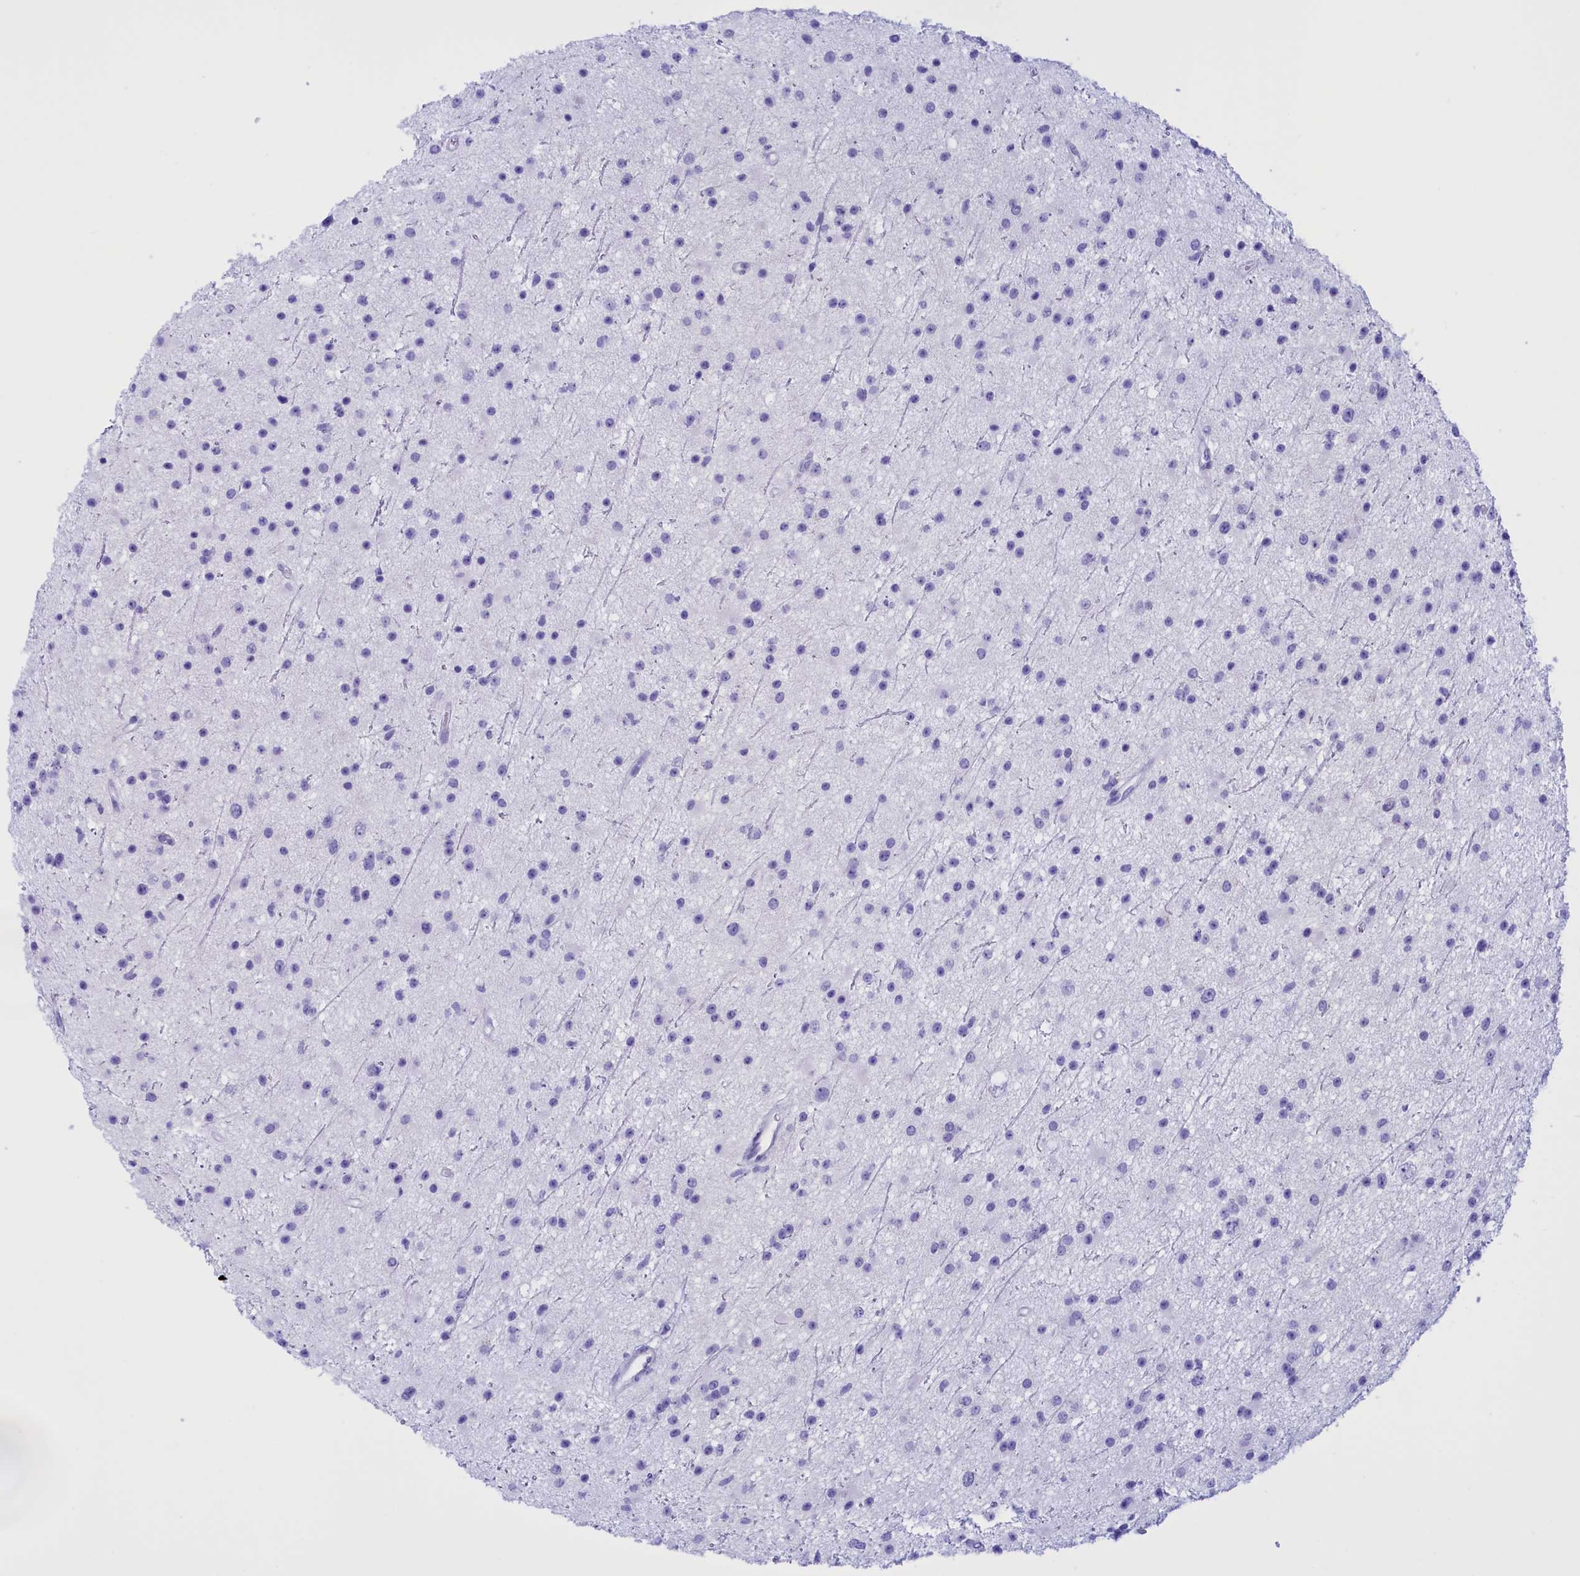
{"staining": {"intensity": "negative", "quantity": "none", "location": "none"}, "tissue": "glioma", "cell_type": "Tumor cells", "image_type": "cancer", "snomed": [{"axis": "morphology", "description": "Glioma, malignant, Low grade"}, {"axis": "topography", "description": "Cerebral cortex"}], "caption": "Malignant glioma (low-grade) was stained to show a protein in brown. There is no significant expression in tumor cells.", "gene": "BRI3", "patient": {"sex": "female", "age": 39}}